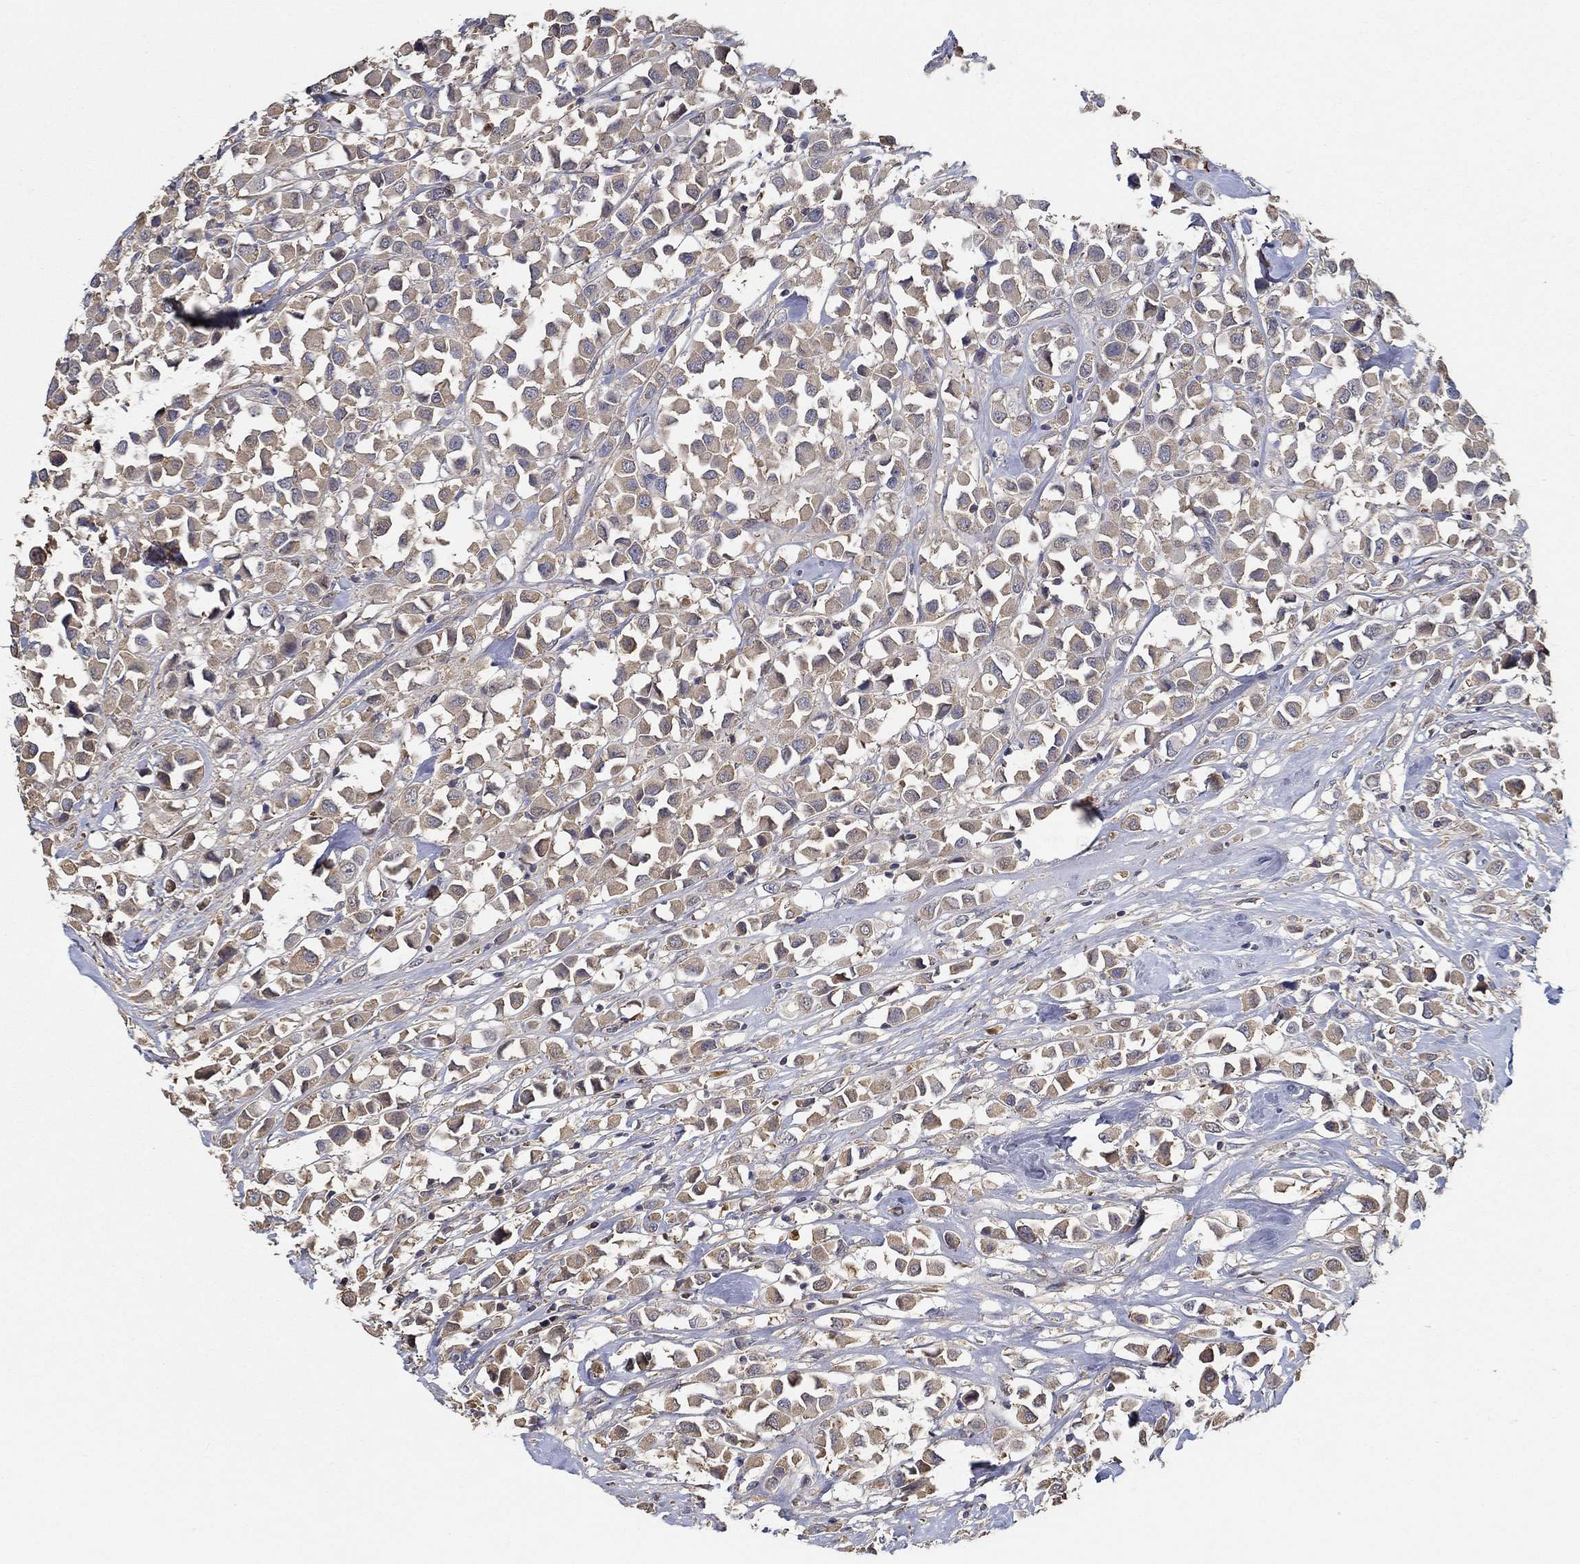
{"staining": {"intensity": "weak", "quantity": ">75%", "location": "cytoplasmic/membranous"}, "tissue": "breast cancer", "cell_type": "Tumor cells", "image_type": "cancer", "snomed": [{"axis": "morphology", "description": "Duct carcinoma"}, {"axis": "topography", "description": "Breast"}], "caption": "Immunohistochemical staining of breast cancer exhibits weak cytoplasmic/membranous protein expression in approximately >75% of tumor cells.", "gene": "IL10", "patient": {"sex": "female", "age": 61}}